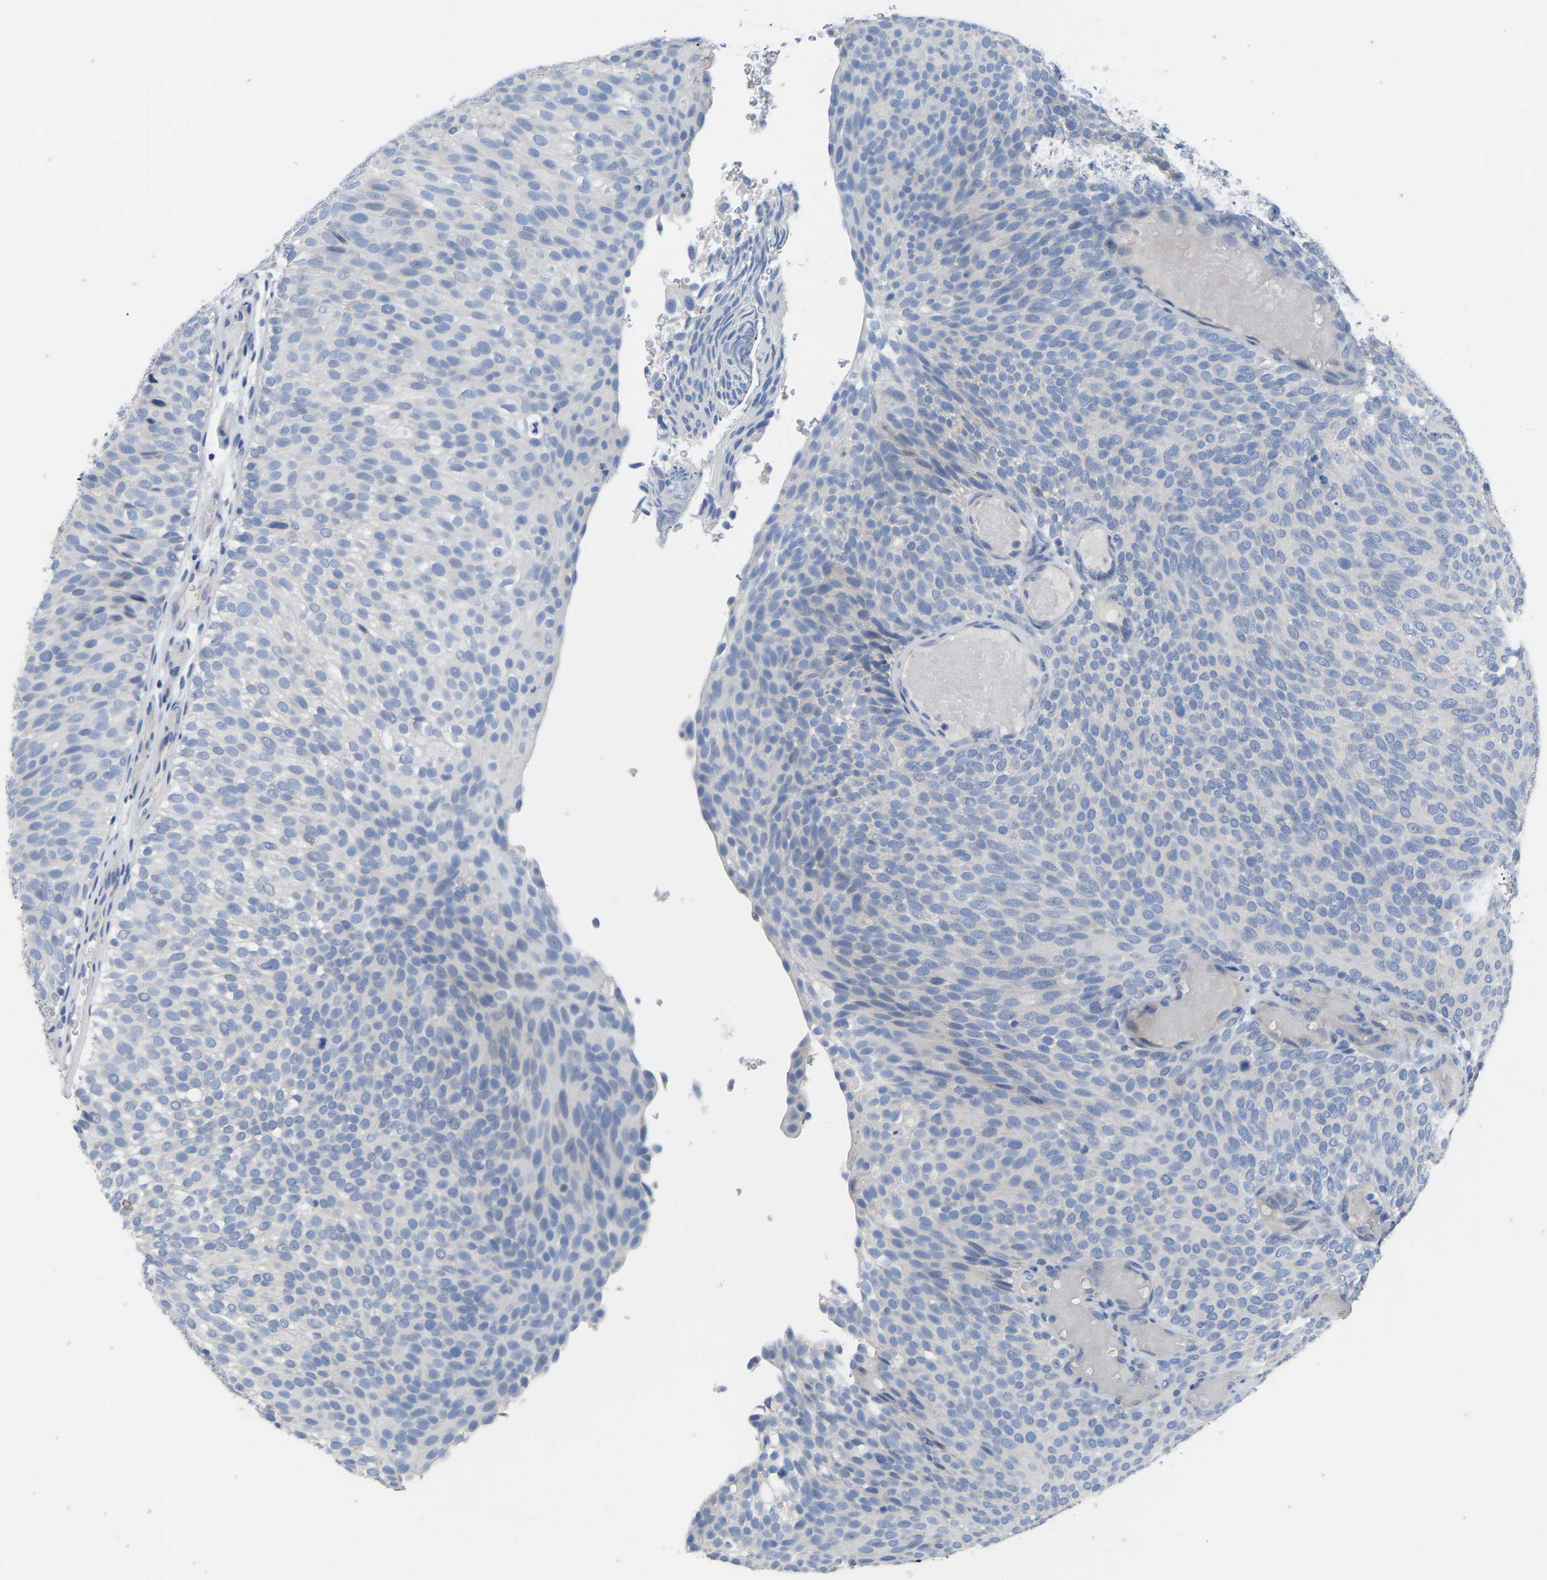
{"staining": {"intensity": "negative", "quantity": "none", "location": "none"}, "tissue": "urothelial cancer", "cell_type": "Tumor cells", "image_type": "cancer", "snomed": [{"axis": "morphology", "description": "Urothelial carcinoma, Low grade"}, {"axis": "topography", "description": "Urinary bladder"}], "caption": "A high-resolution photomicrograph shows immunohistochemistry staining of urothelial cancer, which demonstrates no significant staining in tumor cells.", "gene": "OLIG2", "patient": {"sex": "male", "age": 78}}